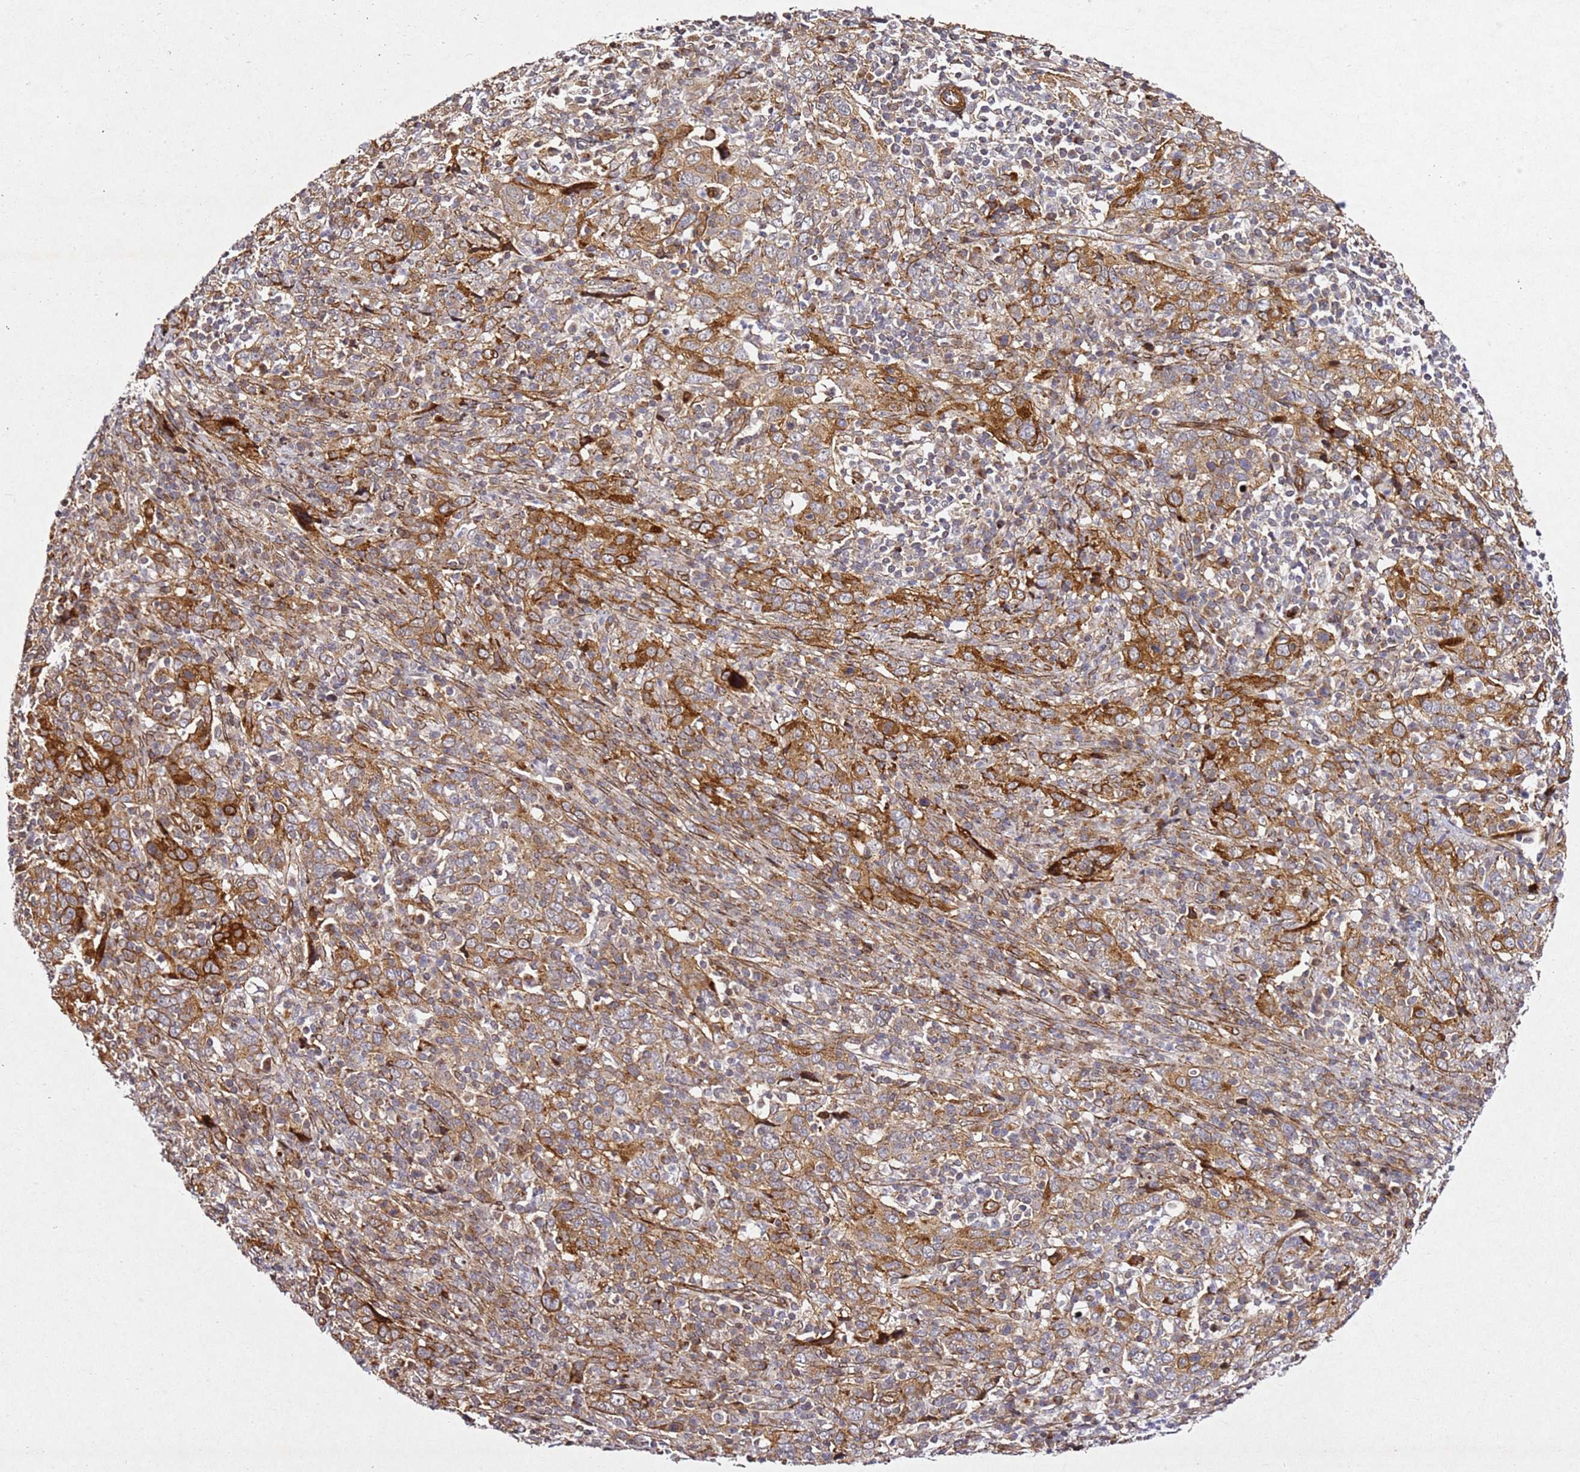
{"staining": {"intensity": "moderate", "quantity": ">75%", "location": "cytoplasmic/membranous"}, "tissue": "cervical cancer", "cell_type": "Tumor cells", "image_type": "cancer", "snomed": [{"axis": "morphology", "description": "Squamous cell carcinoma, NOS"}, {"axis": "topography", "description": "Cervix"}], "caption": "Immunohistochemistry of human squamous cell carcinoma (cervical) exhibits medium levels of moderate cytoplasmic/membranous expression in about >75% of tumor cells.", "gene": "ZNF296", "patient": {"sex": "female", "age": 46}}